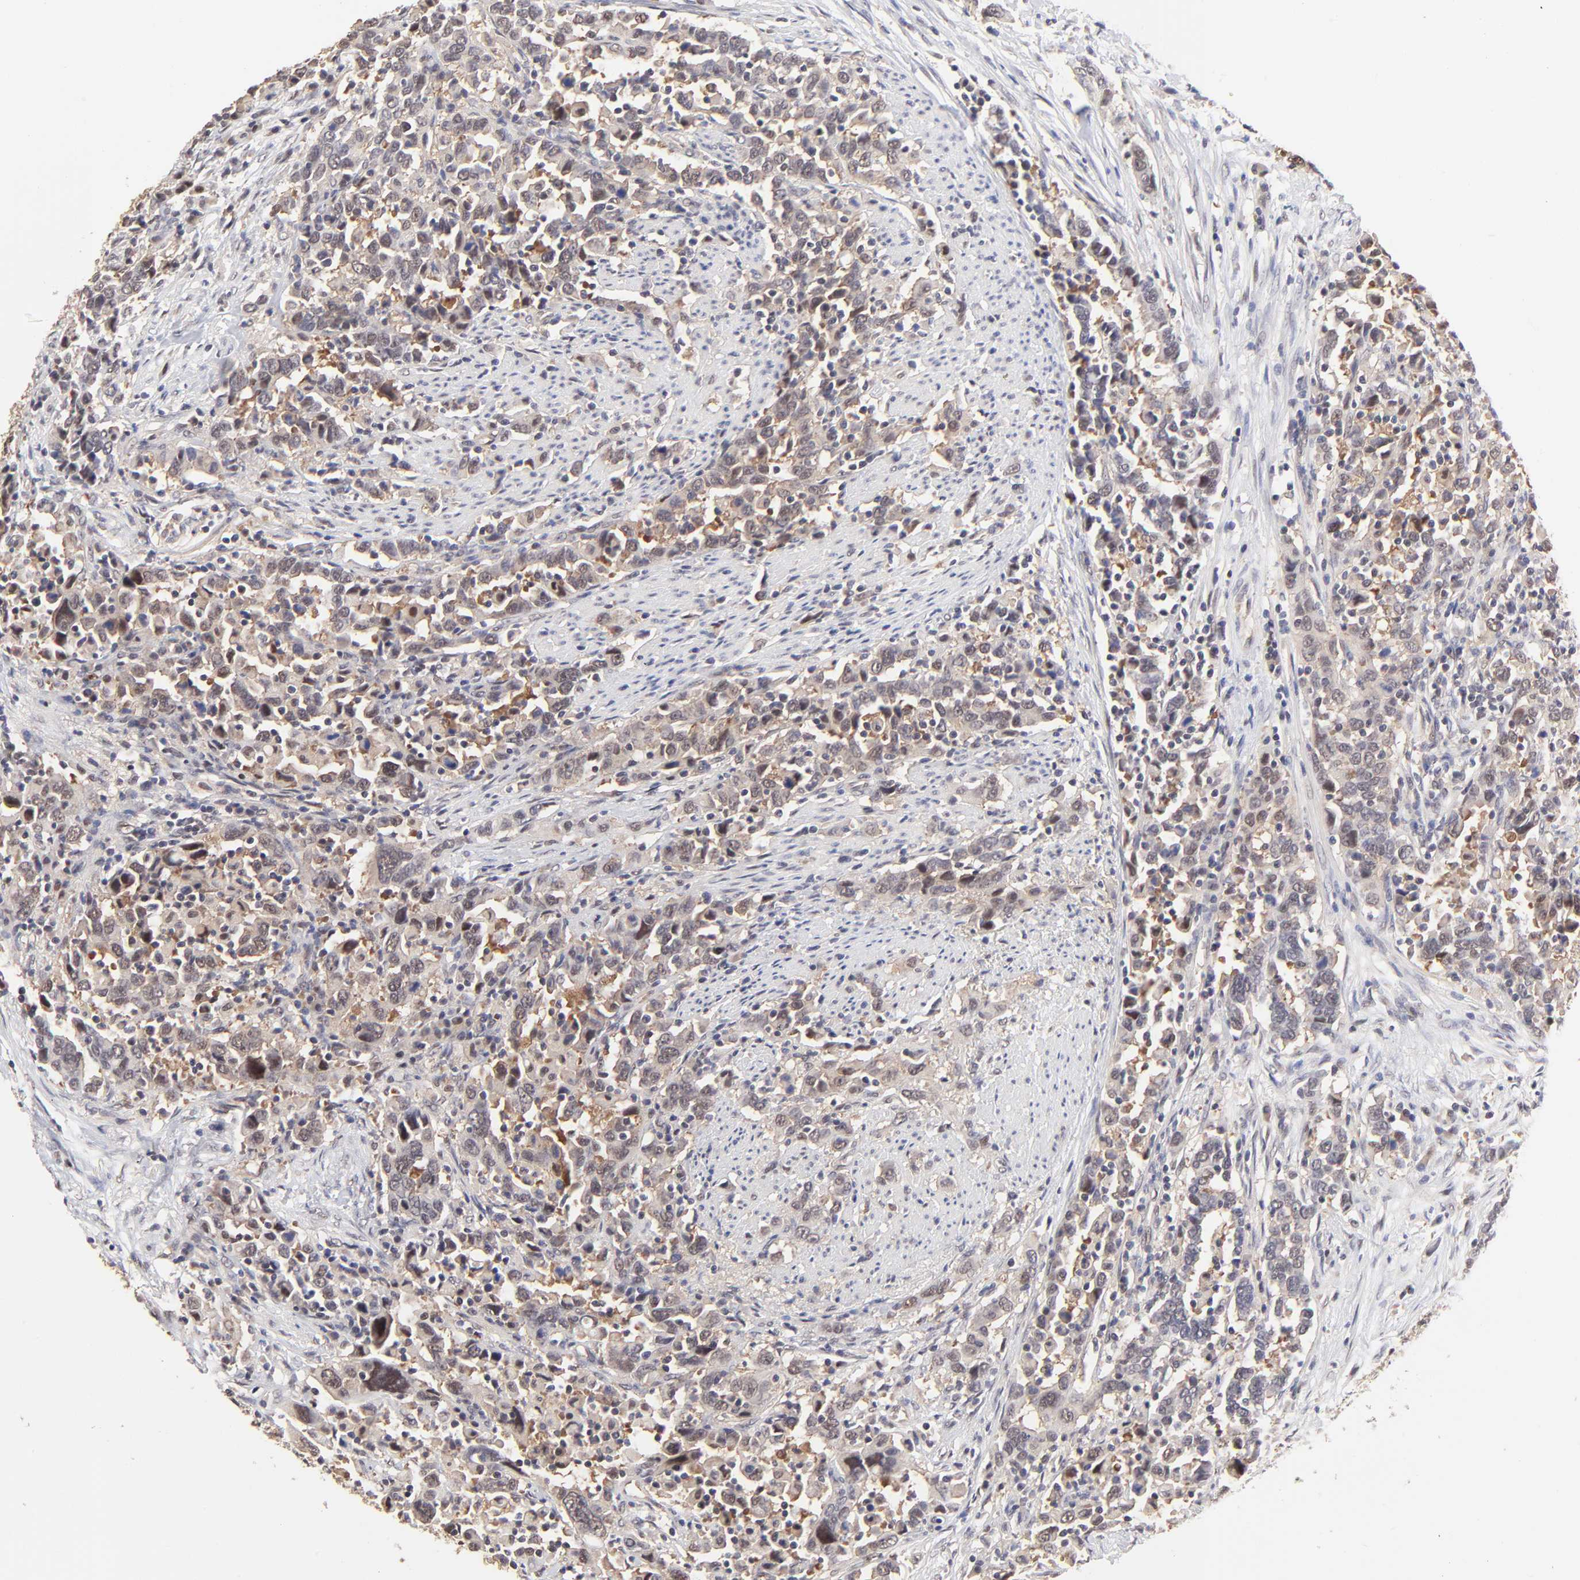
{"staining": {"intensity": "weak", "quantity": "<25%", "location": "nuclear"}, "tissue": "urothelial cancer", "cell_type": "Tumor cells", "image_type": "cancer", "snomed": [{"axis": "morphology", "description": "Urothelial carcinoma, High grade"}, {"axis": "topography", "description": "Urinary bladder"}], "caption": "This is an IHC photomicrograph of urothelial cancer. There is no positivity in tumor cells.", "gene": "PSMC4", "patient": {"sex": "male", "age": 61}}